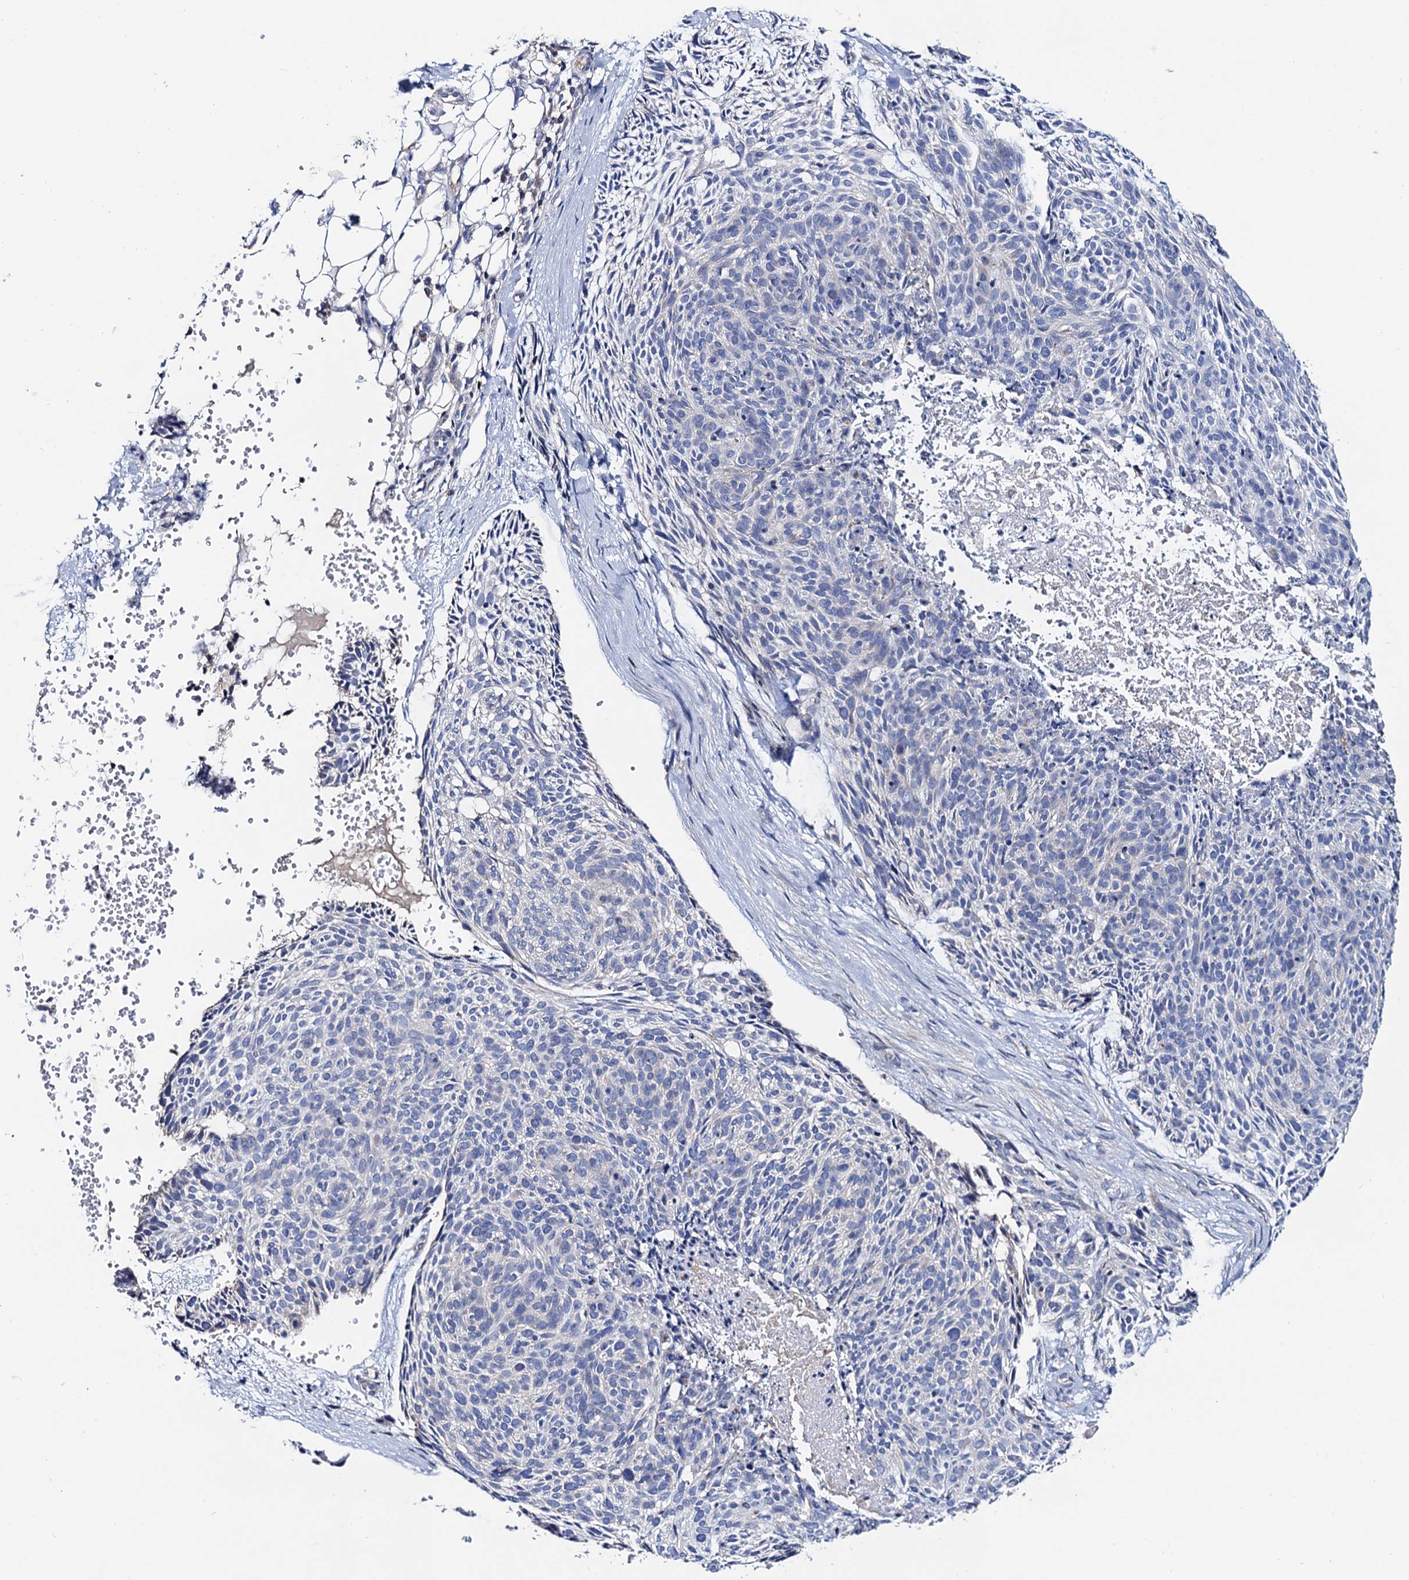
{"staining": {"intensity": "negative", "quantity": "none", "location": "none"}, "tissue": "skin cancer", "cell_type": "Tumor cells", "image_type": "cancer", "snomed": [{"axis": "morphology", "description": "Normal tissue, NOS"}, {"axis": "morphology", "description": "Basal cell carcinoma"}, {"axis": "topography", "description": "Skin"}], "caption": "Photomicrograph shows no significant protein staining in tumor cells of skin cancer. The staining was performed using DAB (3,3'-diaminobenzidine) to visualize the protein expression in brown, while the nuclei were stained in blue with hematoxylin (Magnification: 20x).", "gene": "MRPL48", "patient": {"sex": "male", "age": 66}}